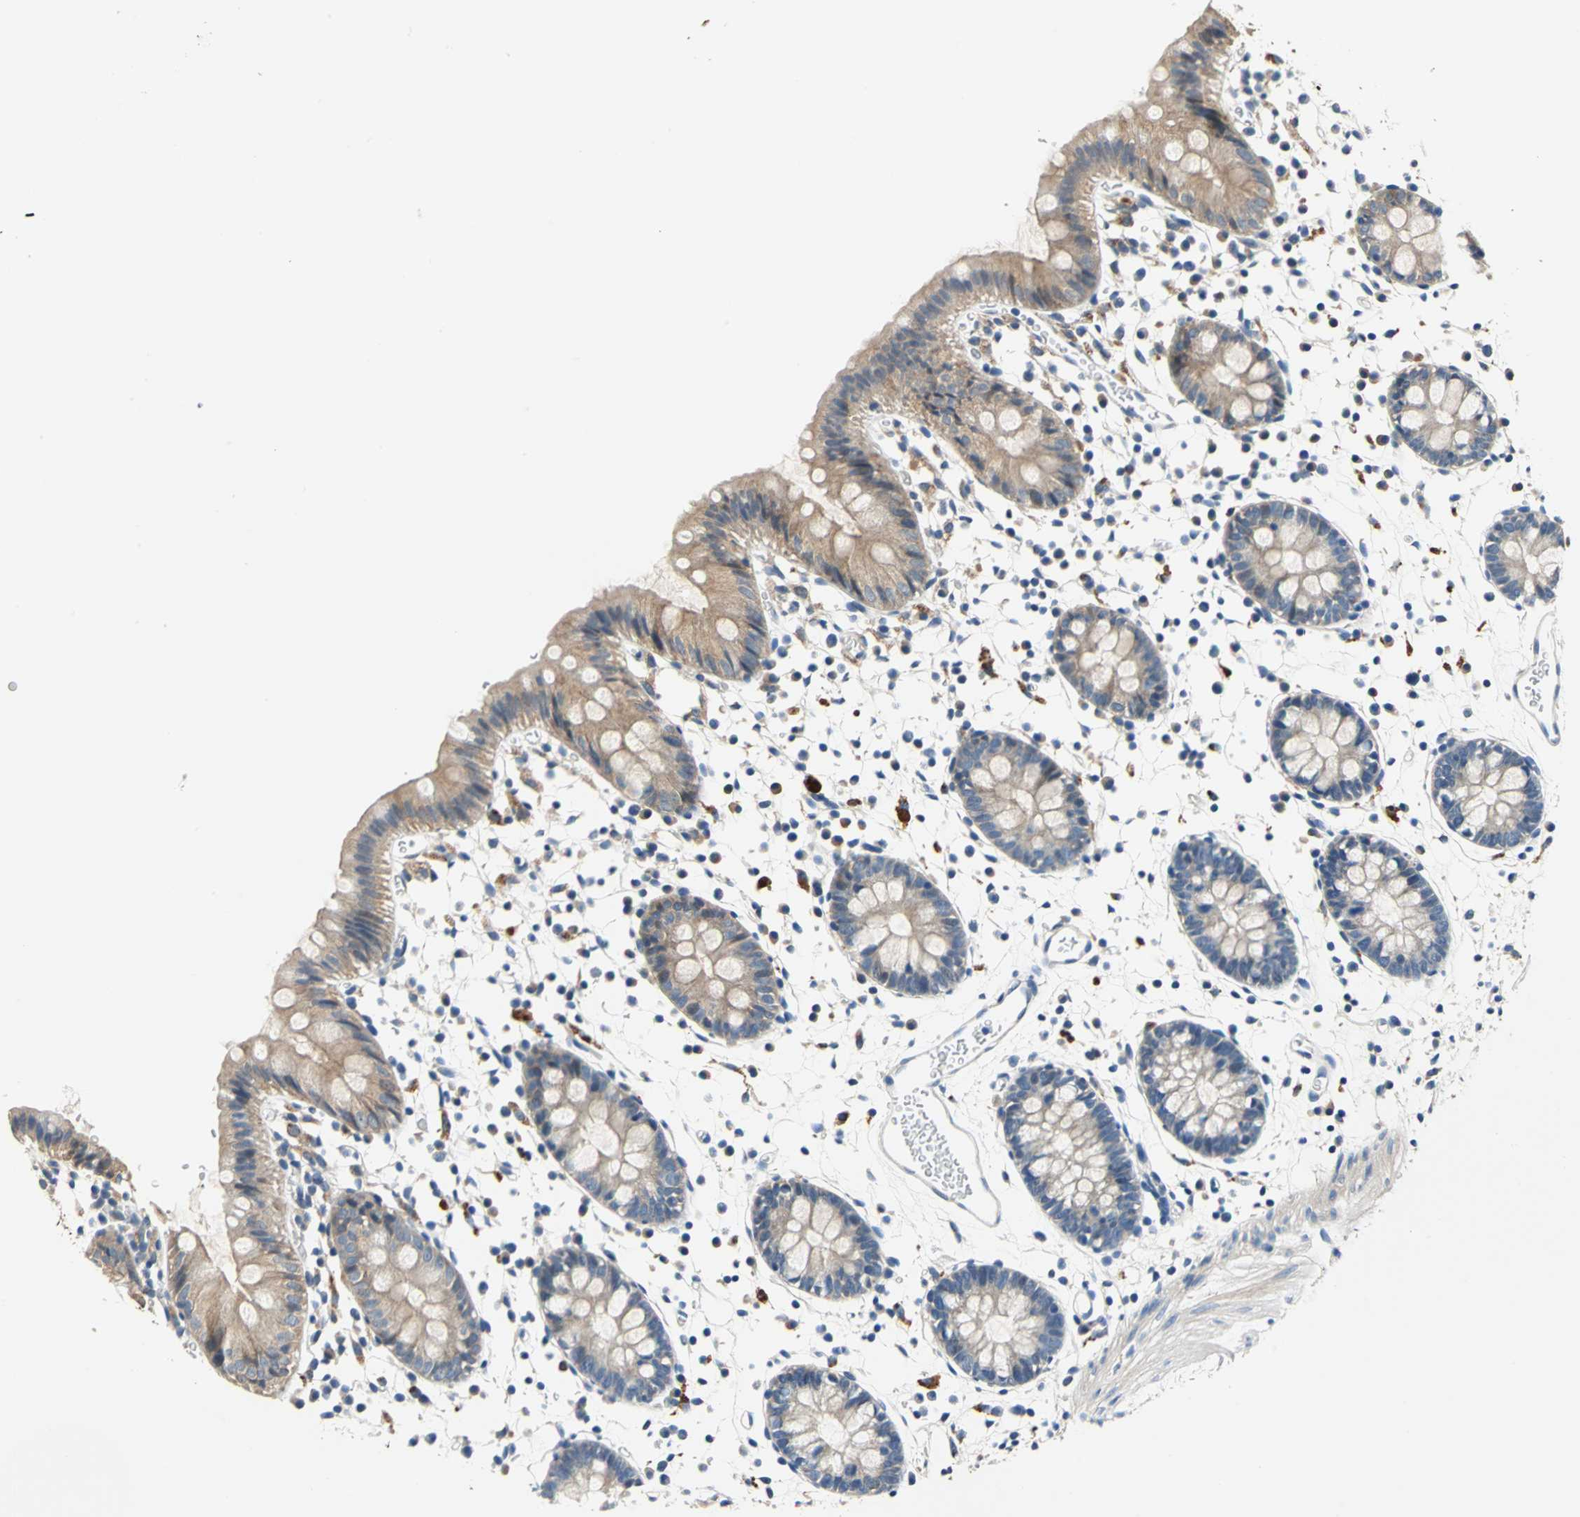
{"staining": {"intensity": "negative", "quantity": "none", "location": "none"}, "tissue": "colon", "cell_type": "Endothelial cells", "image_type": "normal", "snomed": [{"axis": "morphology", "description": "Normal tissue, NOS"}, {"axis": "topography", "description": "Colon"}], "caption": "An IHC histopathology image of benign colon is shown. There is no staining in endothelial cells of colon. Brightfield microscopy of immunohistochemistry (IHC) stained with DAB (brown) and hematoxylin (blue), captured at high magnification.", "gene": "RASD2", "patient": {"sex": "male", "age": 14}}